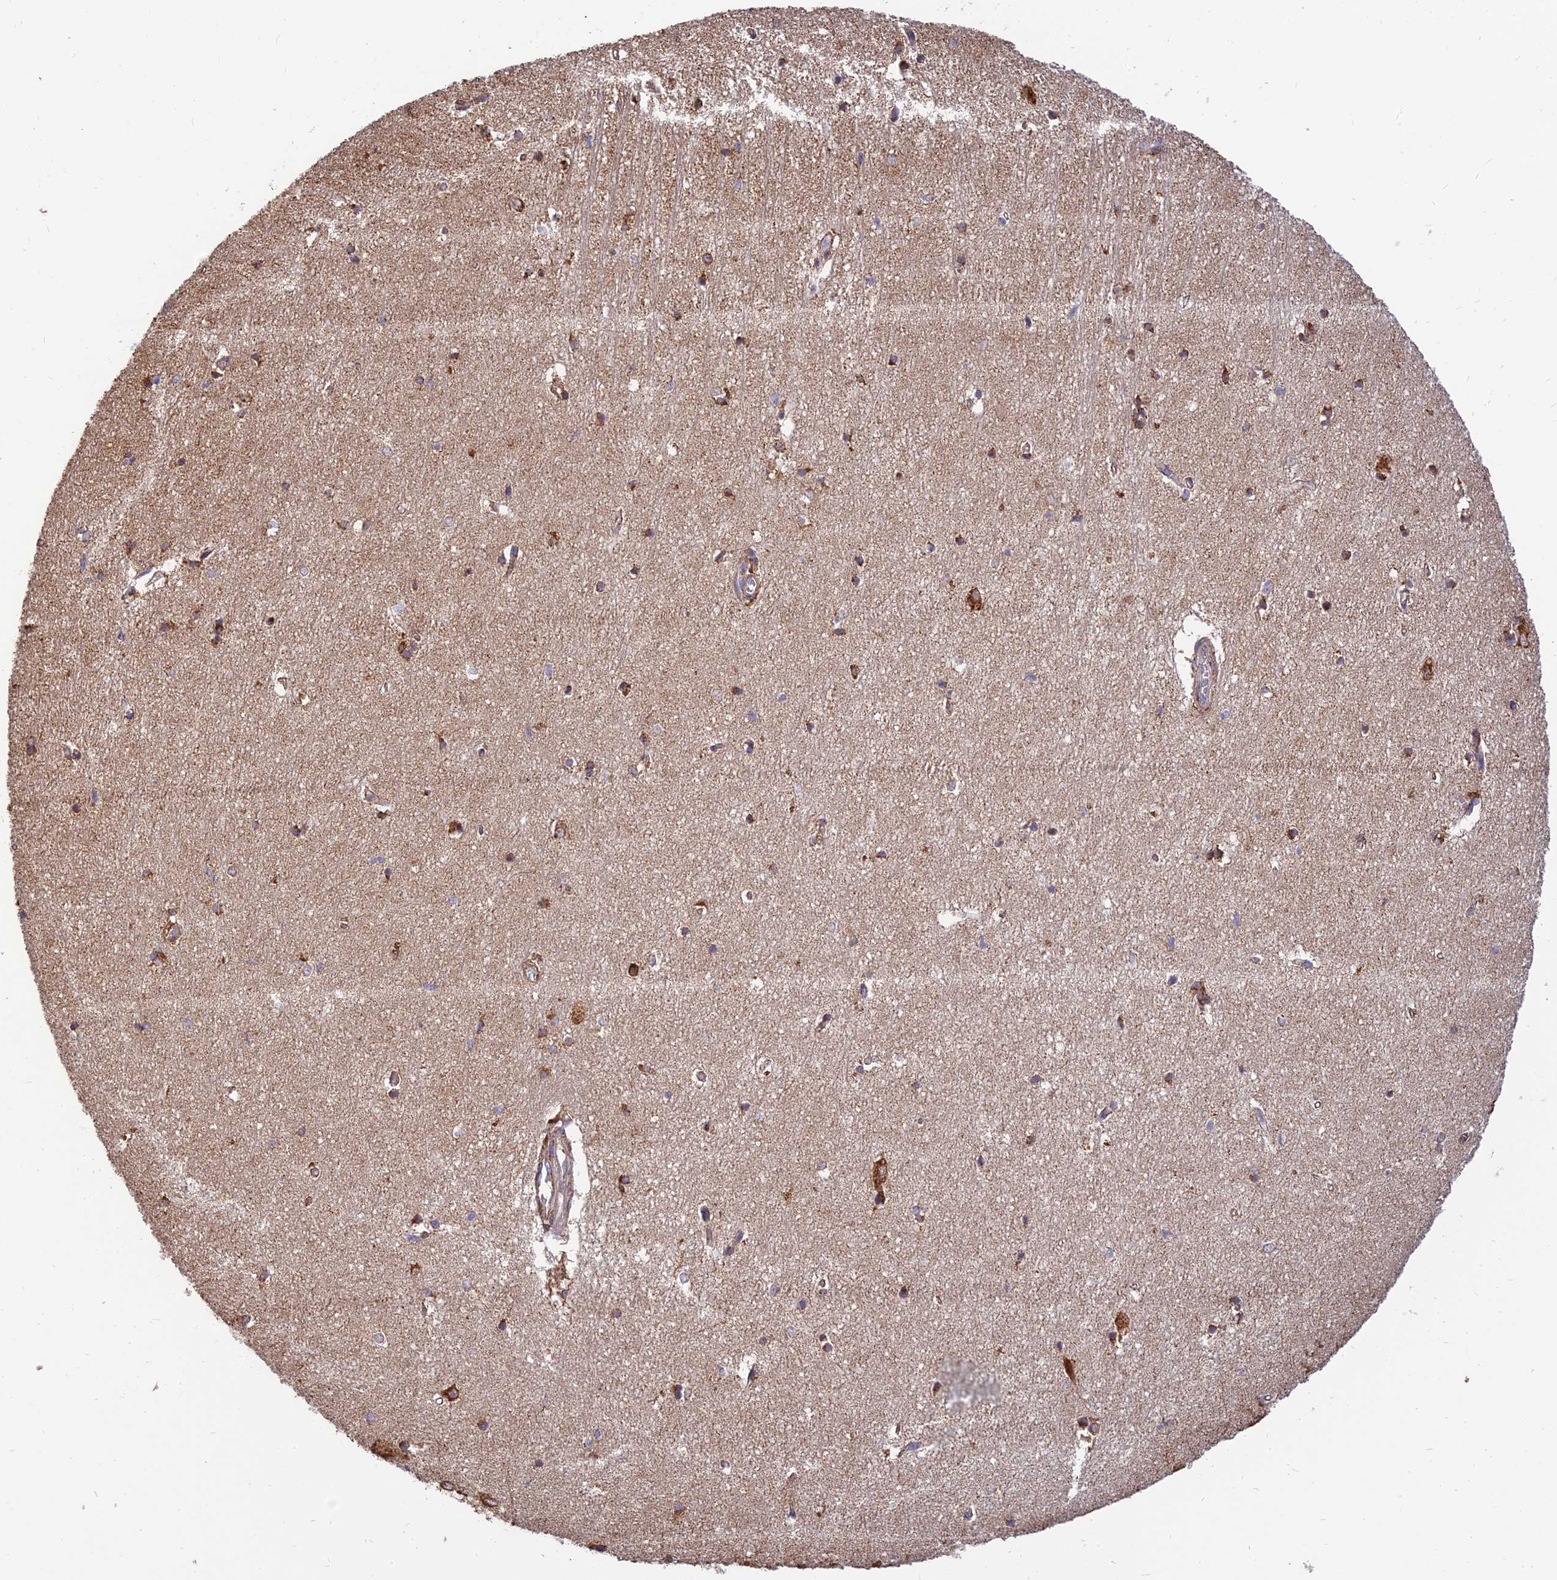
{"staining": {"intensity": "strong", "quantity": "<25%", "location": "cytoplasmic/membranous"}, "tissue": "hippocampus", "cell_type": "Glial cells", "image_type": "normal", "snomed": [{"axis": "morphology", "description": "Normal tissue, NOS"}, {"axis": "topography", "description": "Hippocampus"}], "caption": "Immunohistochemistry of unremarkable hippocampus displays medium levels of strong cytoplasmic/membranous positivity in approximately <25% of glial cells.", "gene": "THUMPD2", "patient": {"sex": "female", "age": 64}}